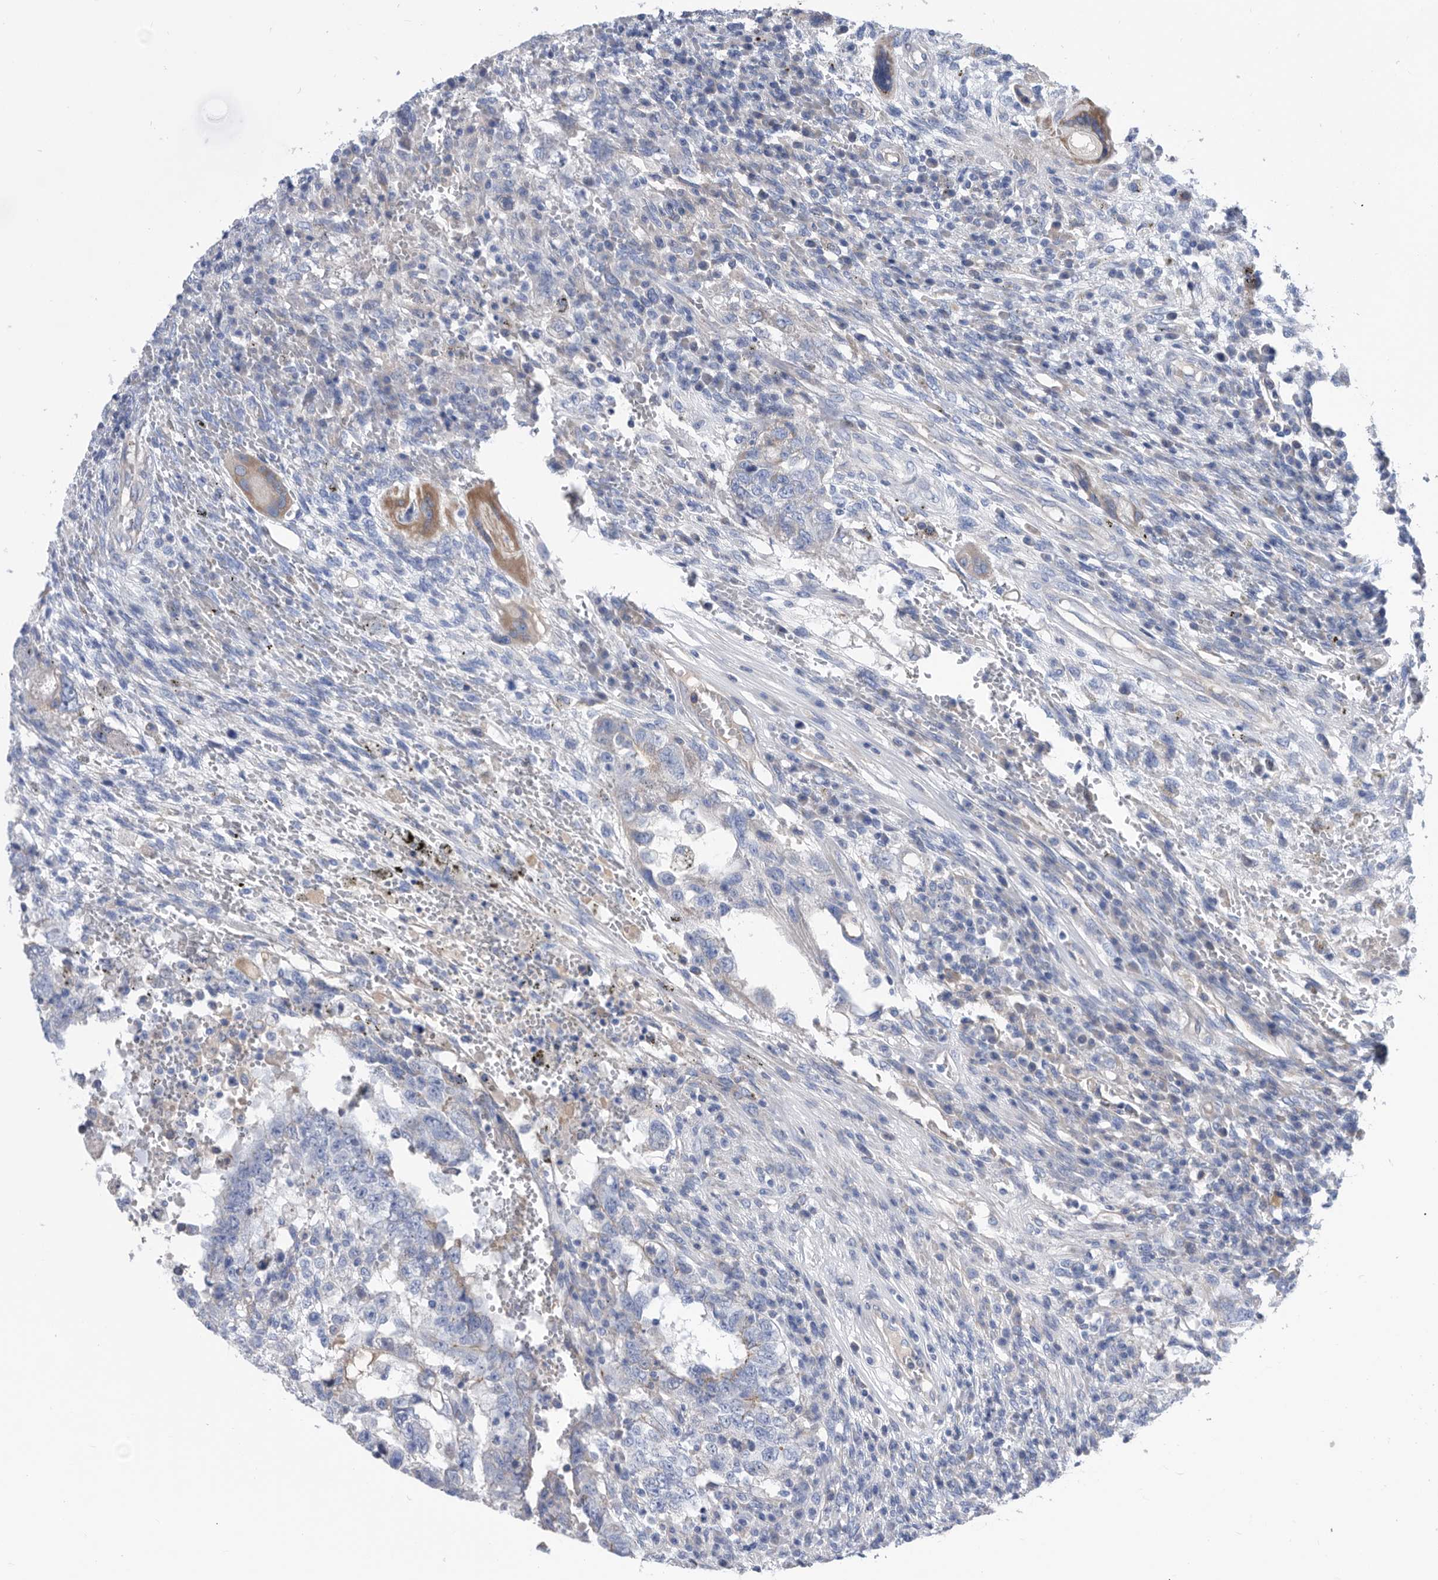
{"staining": {"intensity": "negative", "quantity": "none", "location": "none"}, "tissue": "testis cancer", "cell_type": "Tumor cells", "image_type": "cancer", "snomed": [{"axis": "morphology", "description": "Carcinoma, Embryonal, NOS"}, {"axis": "topography", "description": "Testis"}], "caption": "Human testis cancer (embryonal carcinoma) stained for a protein using immunohistochemistry shows no positivity in tumor cells.", "gene": "ATP13A3", "patient": {"sex": "male", "age": 26}}